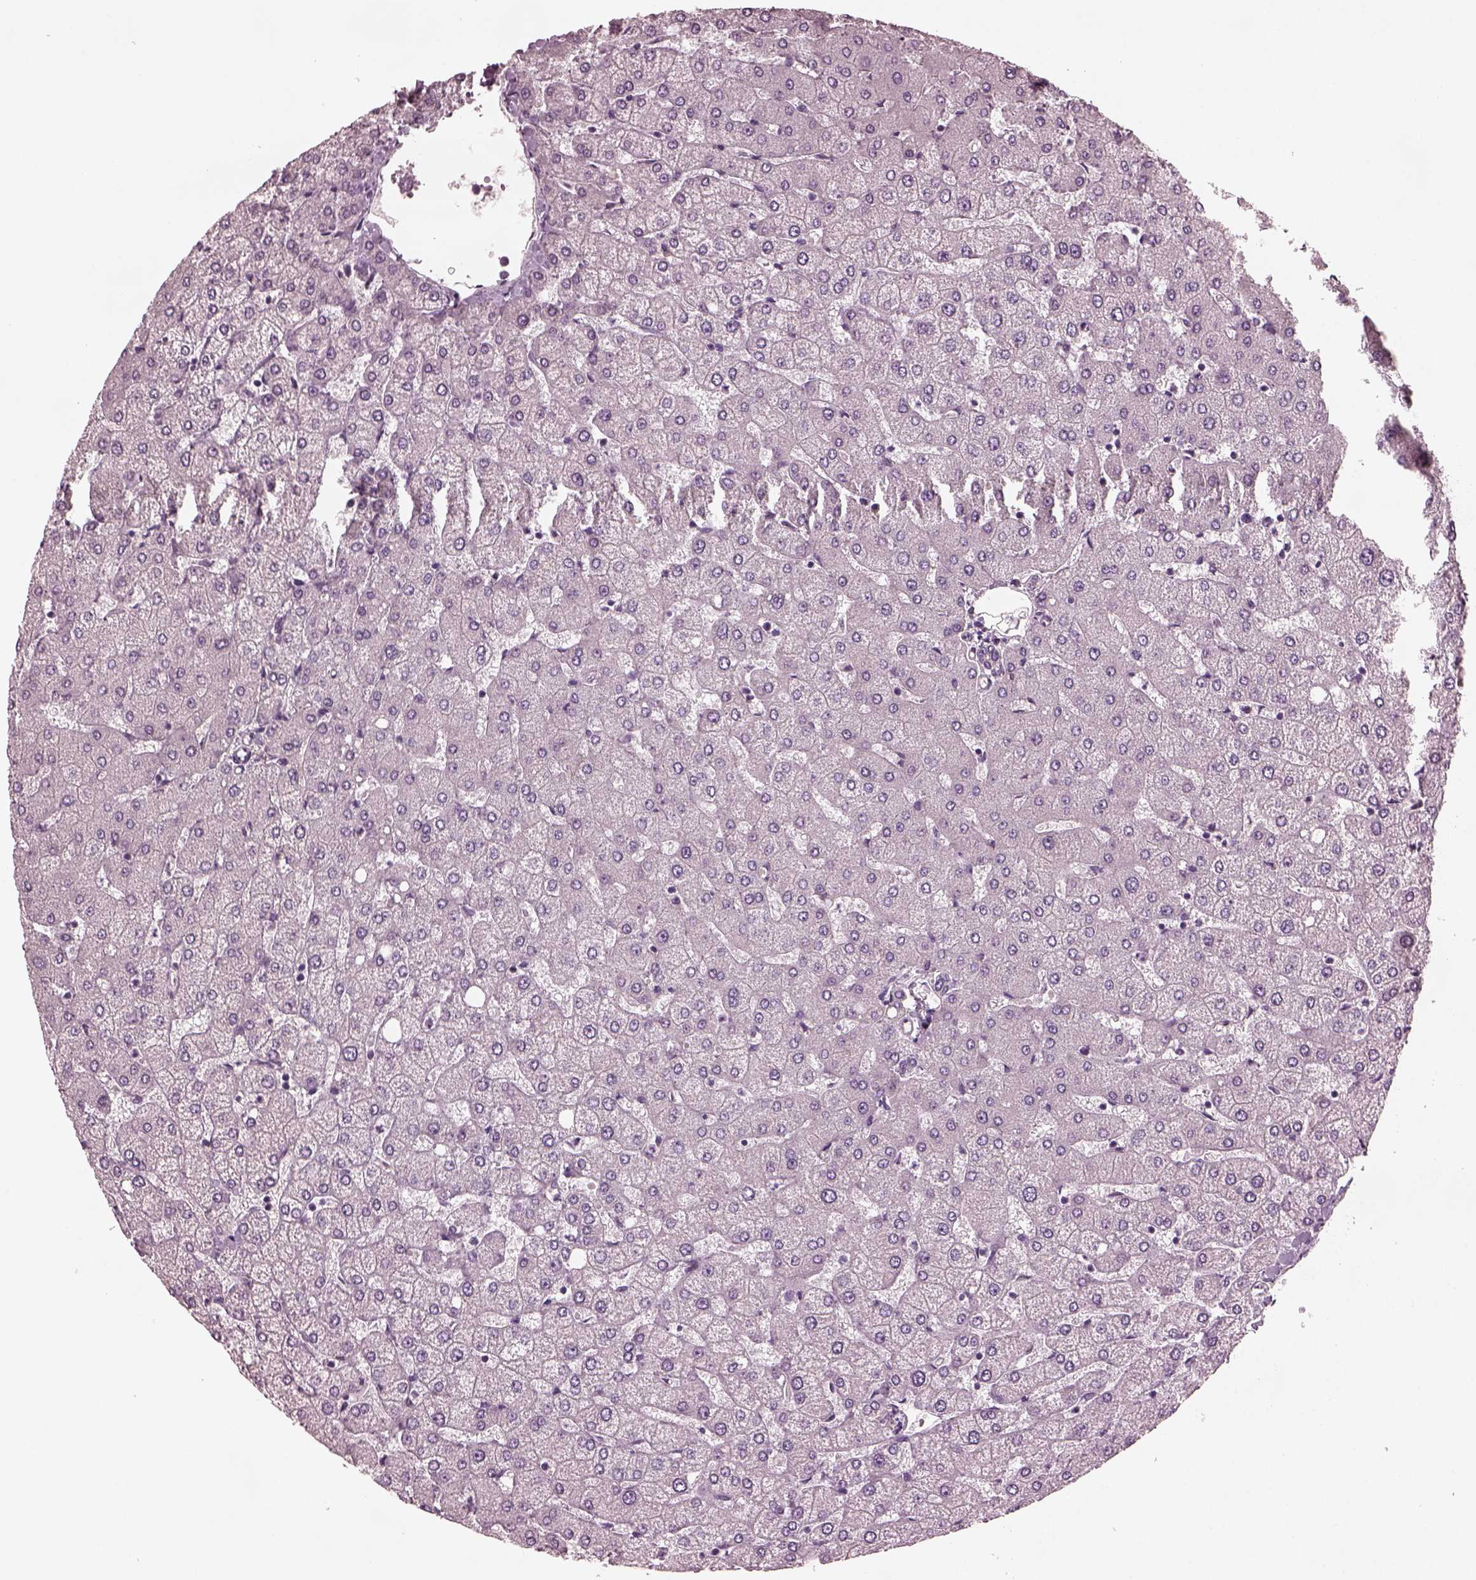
{"staining": {"intensity": "negative", "quantity": "none", "location": "none"}, "tissue": "liver", "cell_type": "Cholangiocytes", "image_type": "normal", "snomed": [{"axis": "morphology", "description": "Normal tissue, NOS"}, {"axis": "topography", "description": "Liver"}], "caption": "The immunohistochemistry histopathology image has no significant expression in cholangiocytes of liver.", "gene": "ODAD1", "patient": {"sex": "female", "age": 54}}